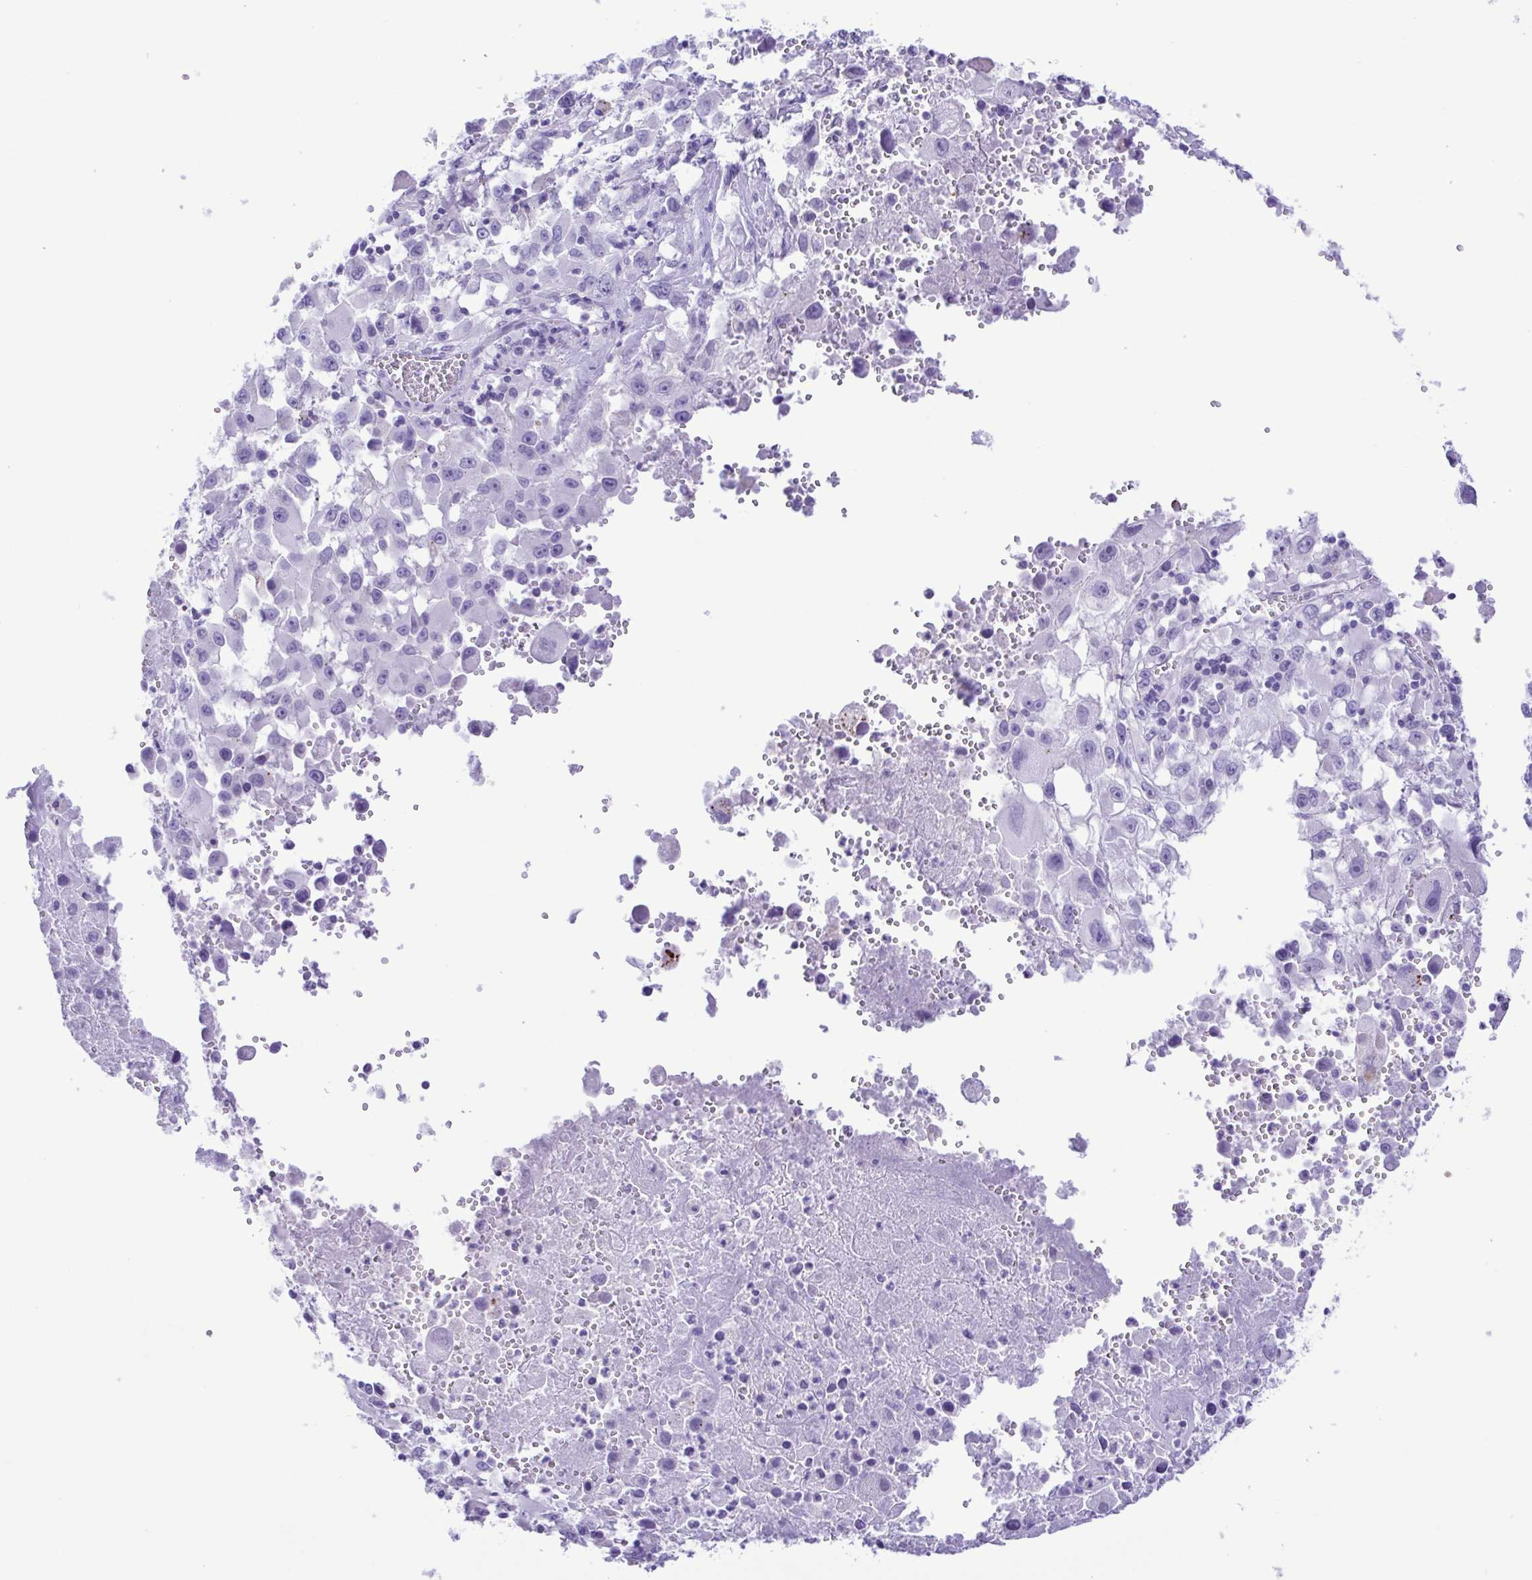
{"staining": {"intensity": "negative", "quantity": "none", "location": "none"}, "tissue": "melanoma", "cell_type": "Tumor cells", "image_type": "cancer", "snomed": [{"axis": "morphology", "description": "Malignant melanoma, Metastatic site"}, {"axis": "topography", "description": "Soft tissue"}], "caption": "IHC micrograph of neoplastic tissue: human melanoma stained with DAB demonstrates no significant protein positivity in tumor cells. The staining is performed using DAB (3,3'-diaminobenzidine) brown chromogen with nuclei counter-stained in using hematoxylin.", "gene": "OVGP1", "patient": {"sex": "male", "age": 50}}